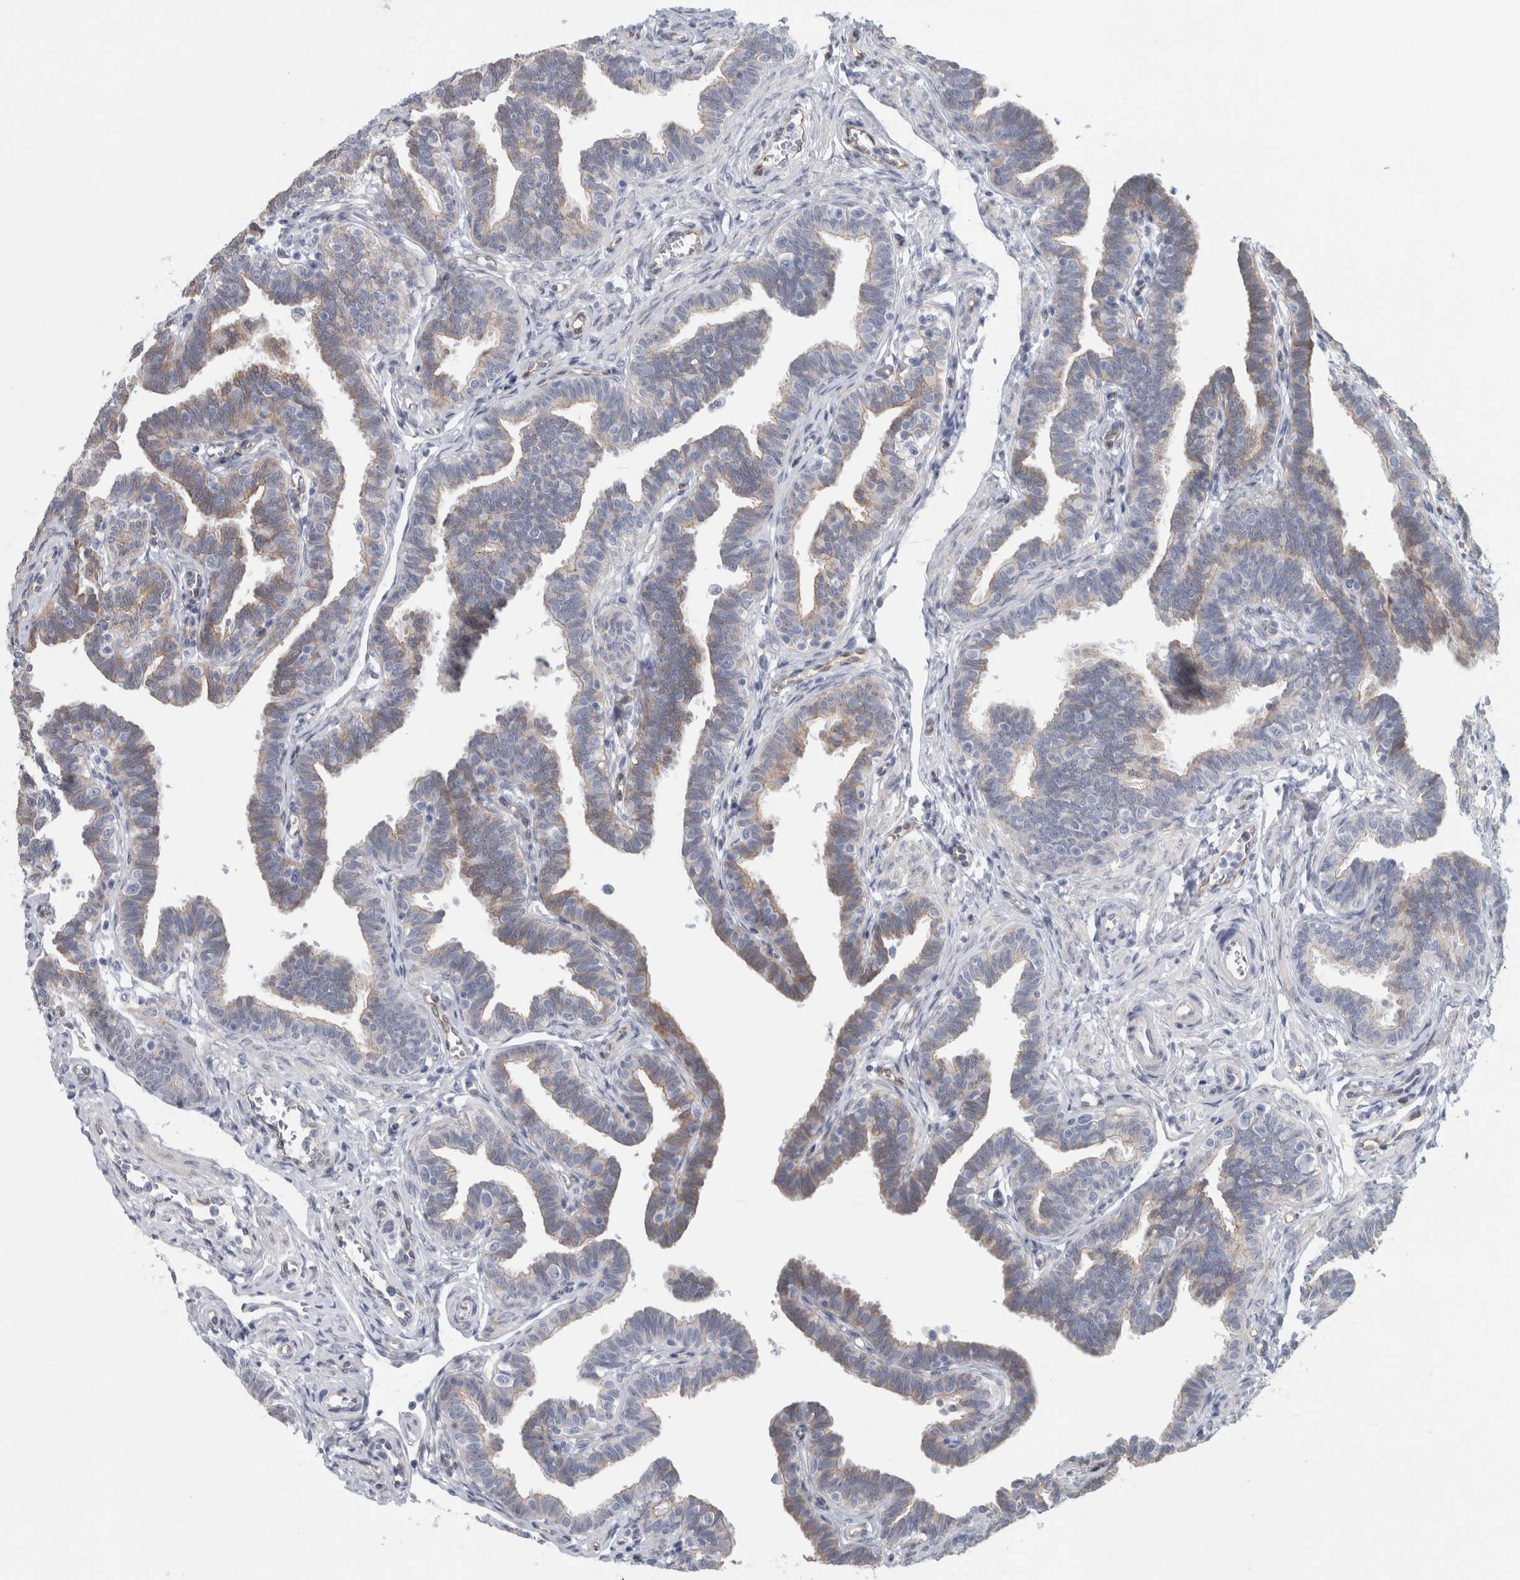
{"staining": {"intensity": "weak", "quantity": "25%-75%", "location": "cytoplasmic/membranous"}, "tissue": "fallopian tube", "cell_type": "Glandular cells", "image_type": "normal", "snomed": [{"axis": "morphology", "description": "Normal tissue, NOS"}, {"axis": "topography", "description": "Fallopian tube"}, {"axis": "topography", "description": "Ovary"}], "caption": "Immunohistochemical staining of unremarkable fallopian tube shows weak cytoplasmic/membranous protein staining in approximately 25%-75% of glandular cells. (DAB IHC with brightfield microscopy, high magnification).", "gene": "B3GNT3", "patient": {"sex": "female", "age": 23}}